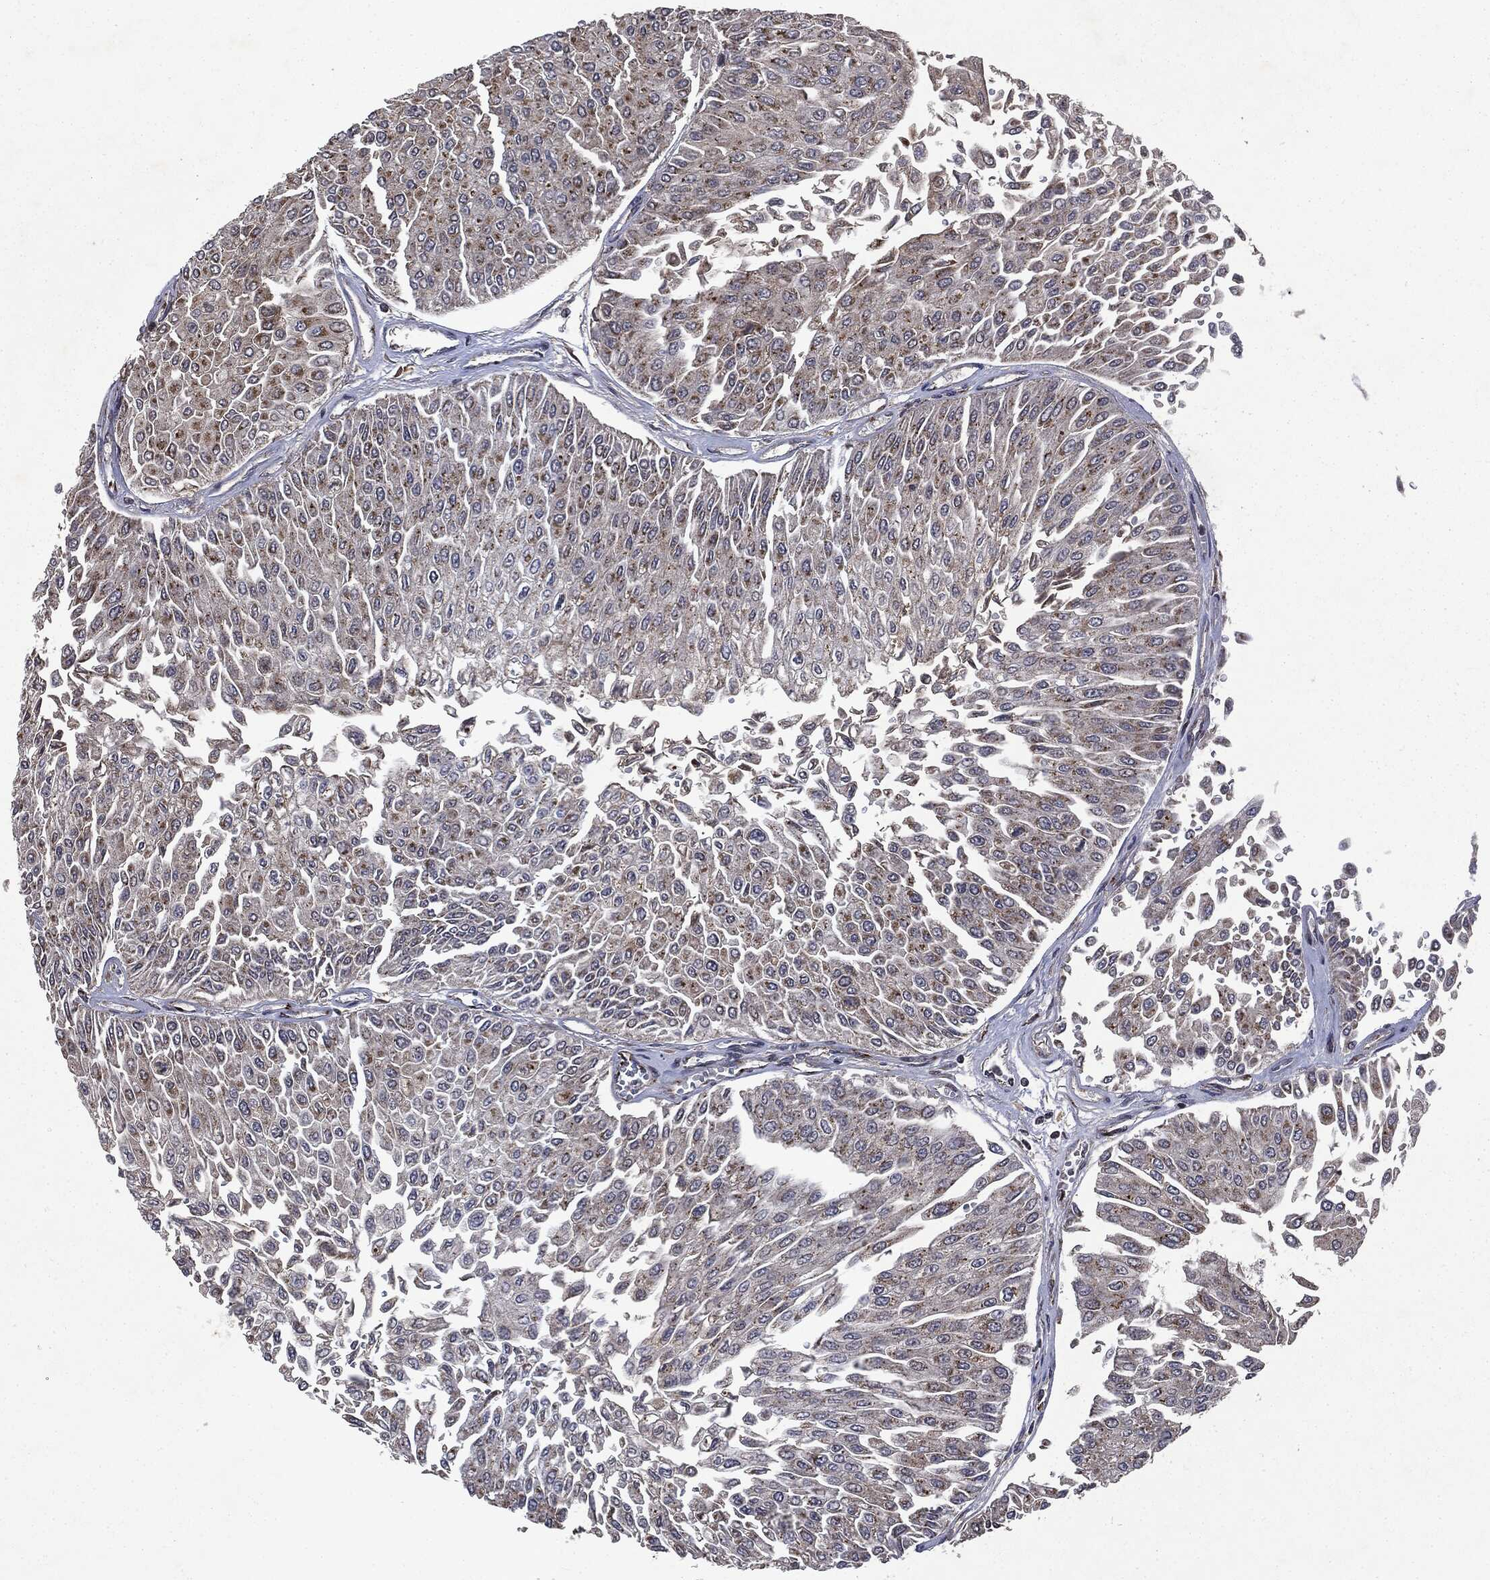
{"staining": {"intensity": "moderate", "quantity": ">75%", "location": "cytoplasmic/membranous"}, "tissue": "urothelial cancer", "cell_type": "Tumor cells", "image_type": "cancer", "snomed": [{"axis": "morphology", "description": "Urothelial carcinoma, Low grade"}, {"axis": "topography", "description": "Urinary bladder"}], "caption": "The image reveals staining of urothelial carcinoma (low-grade), revealing moderate cytoplasmic/membranous protein positivity (brown color) within tumor cells.", "gene": "PLPPR2", "patient": {"sex": "male", "age": 67}}